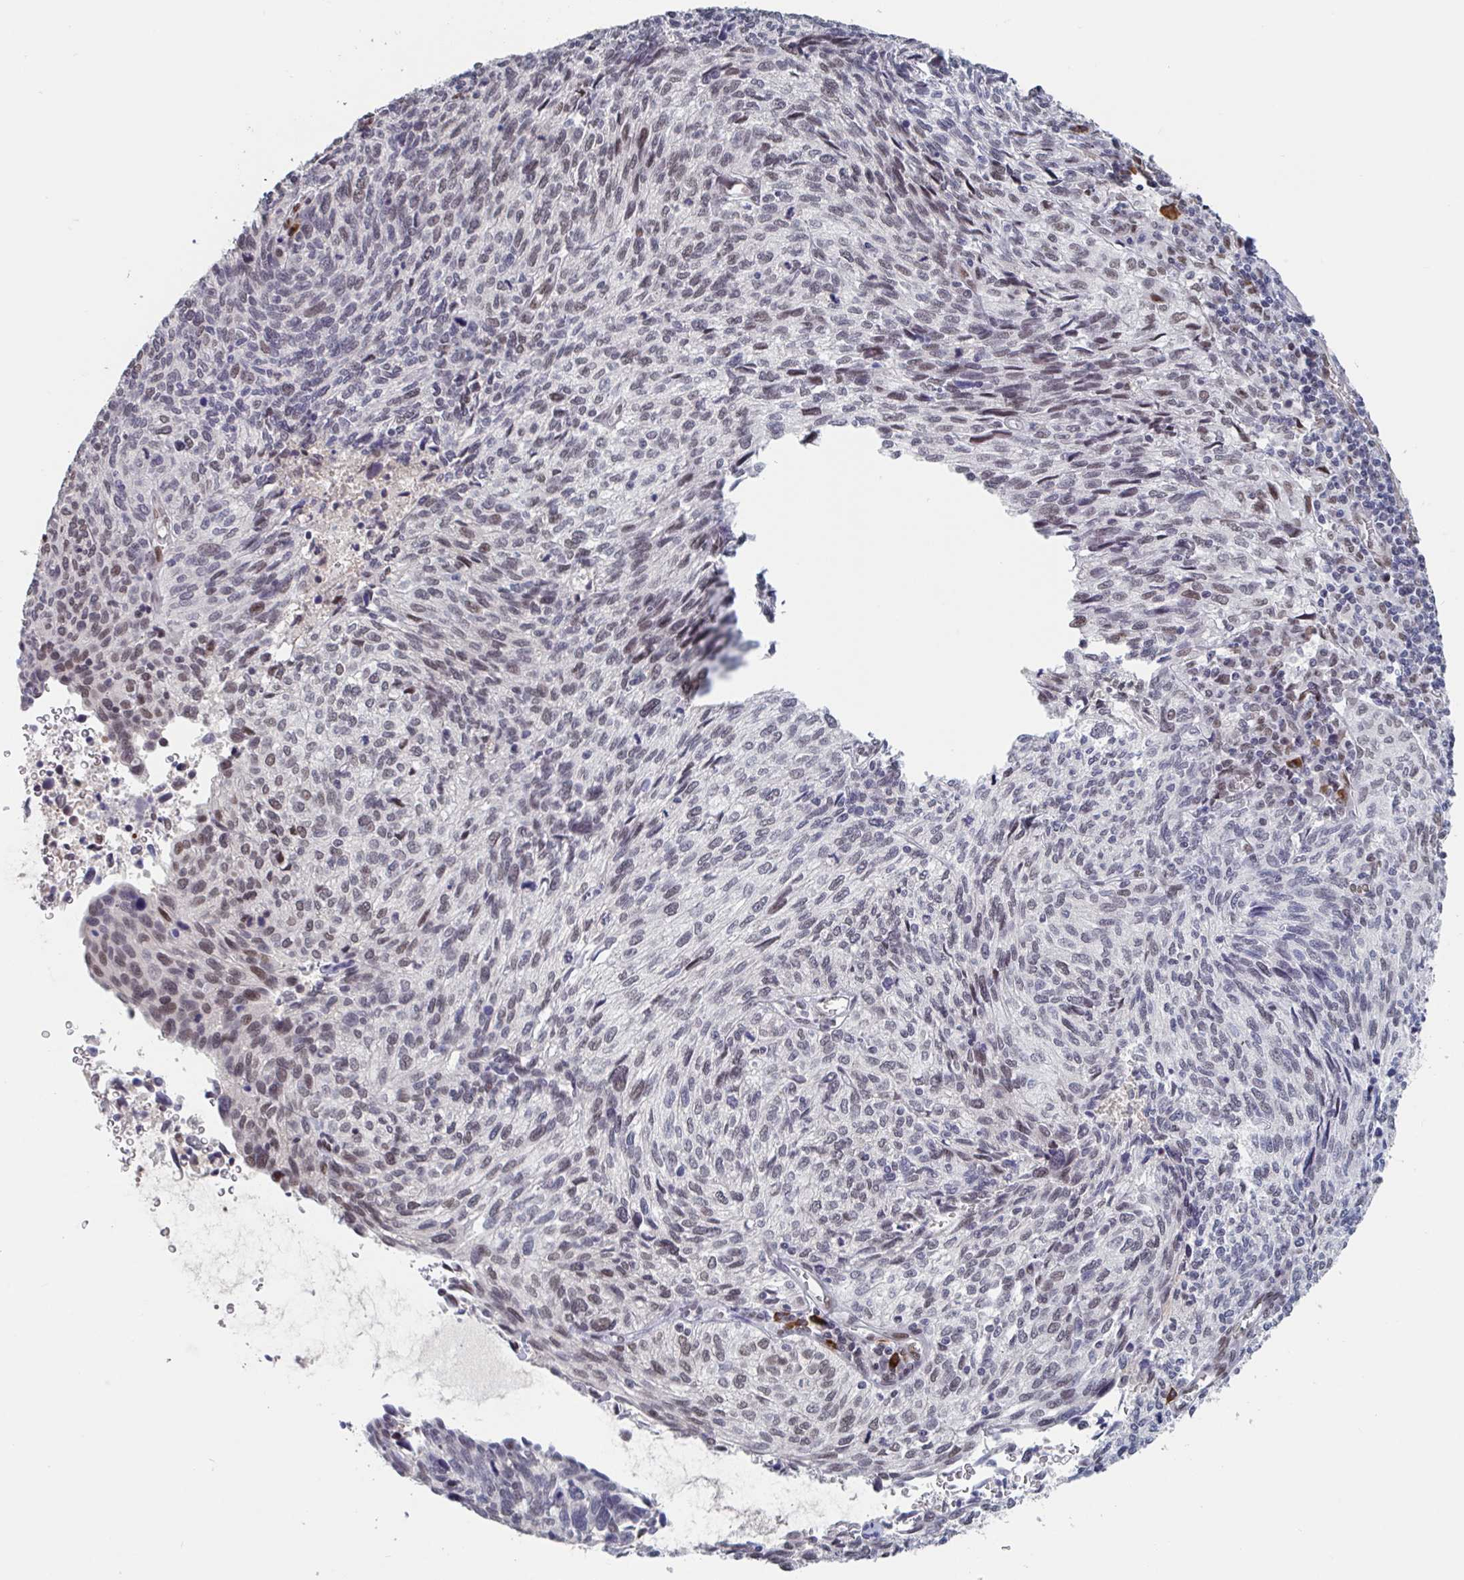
{"staining": {"intensity": "weak", "quantity": "25%-75%", "location": "nuclear"}, "tissue": "cervical cancer", "cell_type": "Tumor cells", "image_type": "cancer", "snomed": [{"axis": "morphology", "description": "Squamous cell carcinoma, NOS"}, {"axis": "topography", "description": "Cervix"}], "caption": "Human cervical cancer stained for a protein (brown) demonstrates weak nuclear positive staining in approximately 25%-75% of tumor cells.", "gene": "BCL7B", "patient": {"sex": "female", "age": 45}}